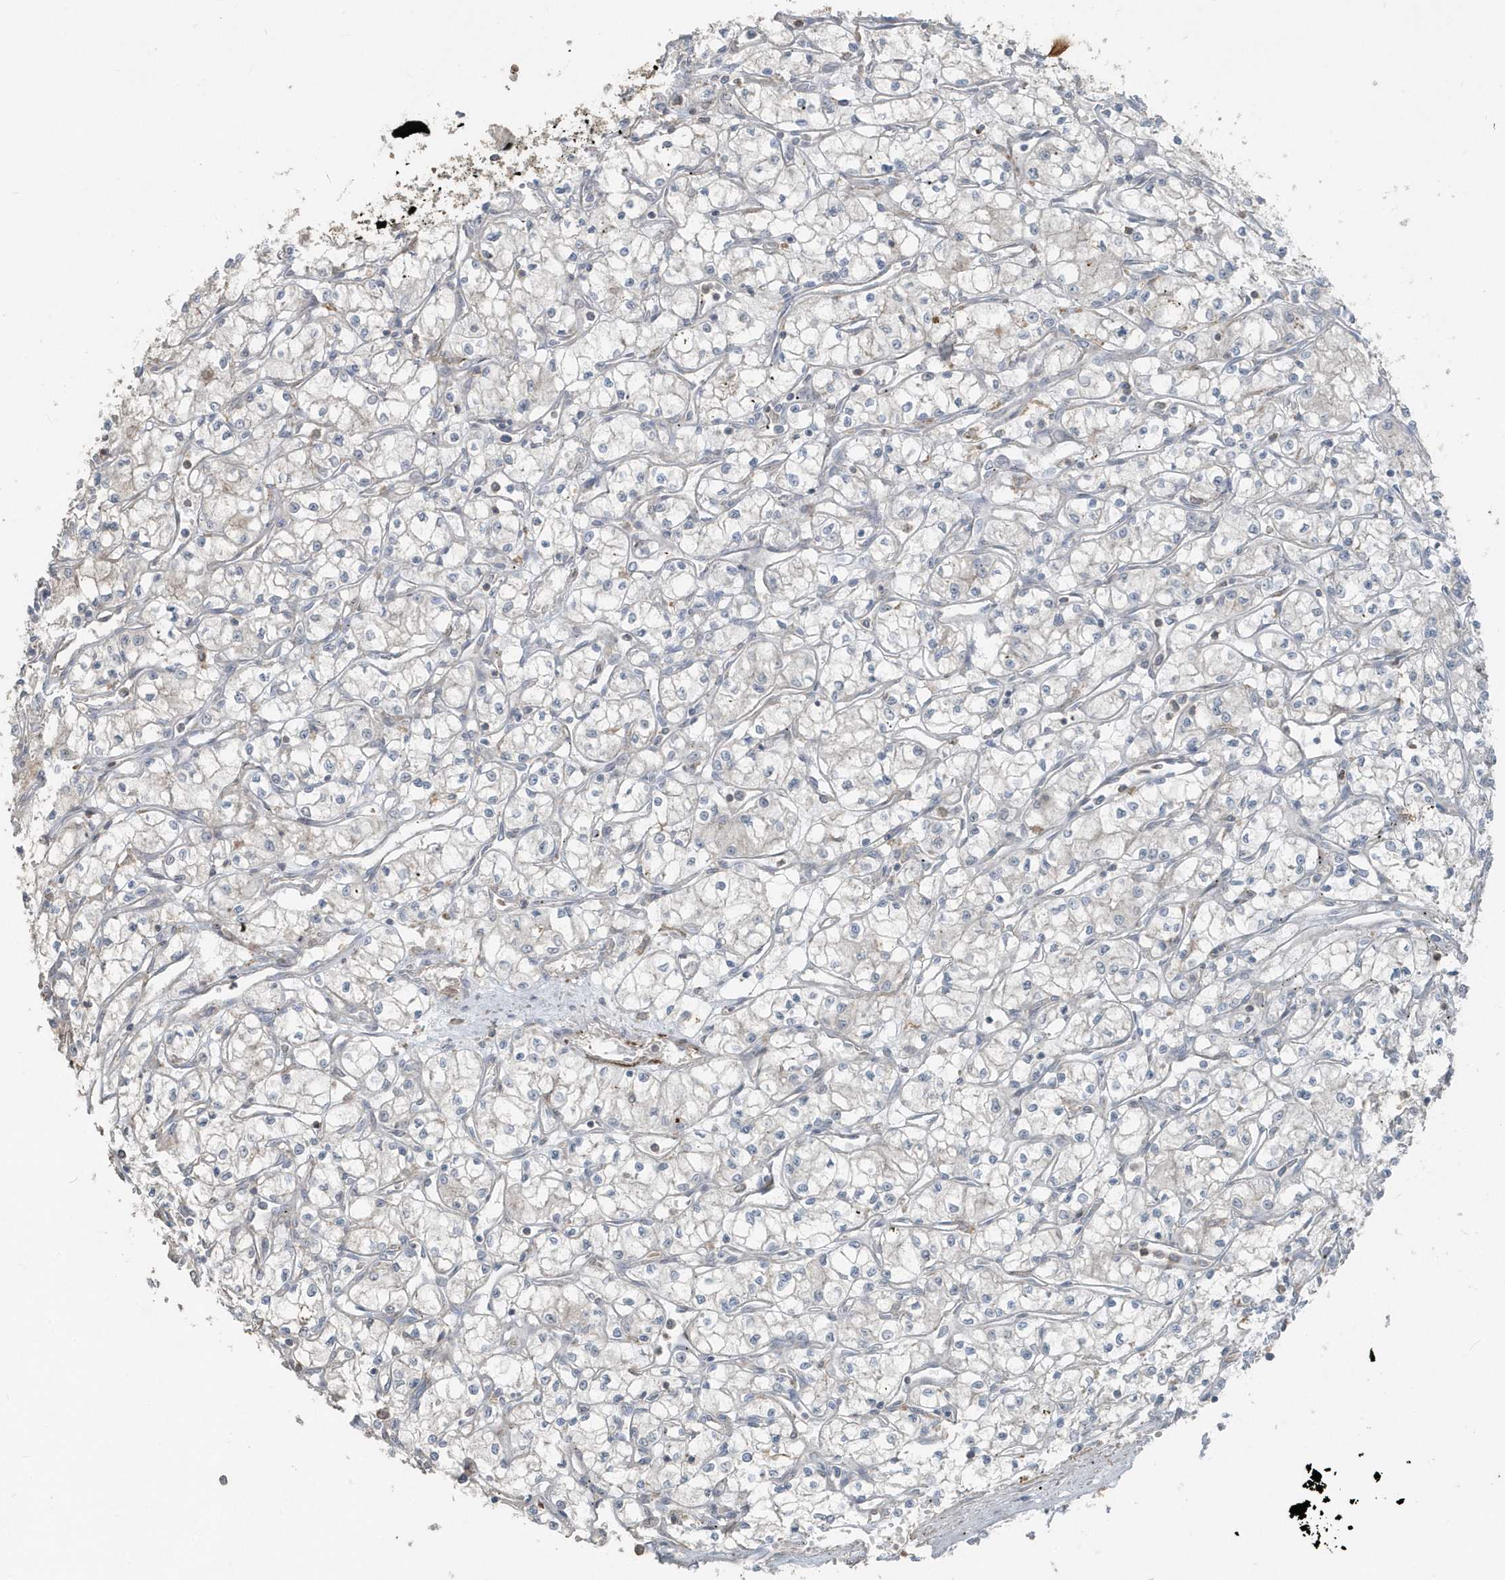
{"staining": {"intensity": "negative", "quantity": "none", "location": "none"}, "tissue": "renal cancer", "cell_type": "Tumor cells", "image_type": "cancer", "snomed": [{"axis": "morphology", "description": "Adenocarcinoma, NOS"}, {"axis": "topography", "description": "Kidney"}], "caption": "Renal adenocarcinoma was stained to show a protein in brown. There is no significant expression in tumor cells.", "gene": "ACTC1", "patient": {"sex": "male", "age": 59}}